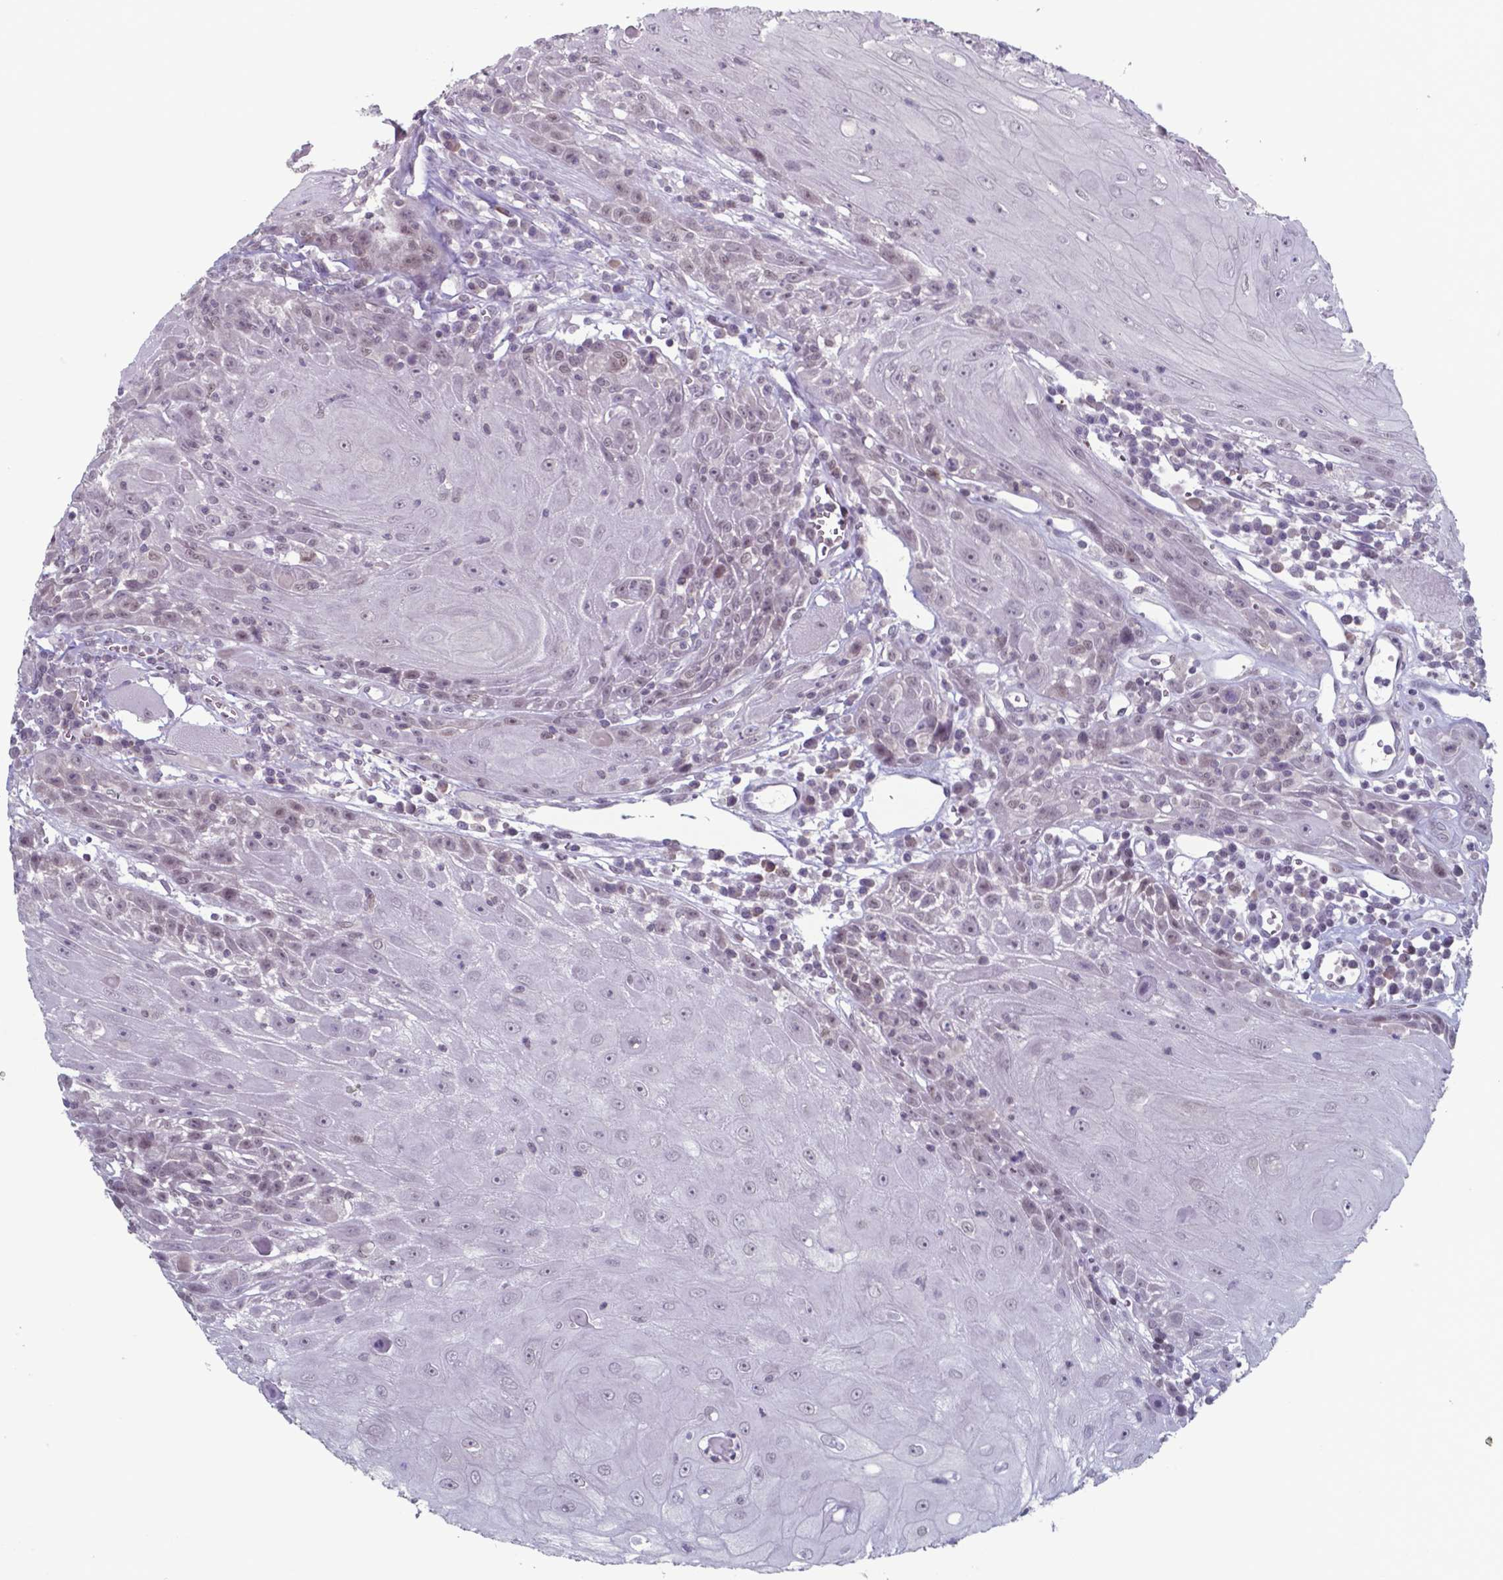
{"staining": {"intensity": "weak", "quantity": "<25%", "location": "nuclear"}, "tissue": "head and neck cancer", "cell_type": "Tumor cells", "image_type": "cancer", "snomed": [{"axis": "morphology", "description": "Normal tissue, NOS"}, {"axis": "morphology", "description": "Squamous cell carcinoma, NOS"}, {"axis": "topography", "description": "Oral tissue"}, {"axis": "topography", "description": "Head-Neck"}], "caption": "Micrograph shows no protein positivity in tumor cells of head and neck squamous cell carcinoma tissue.", "gene": "TDP2", "patient": {"sex": "male", "age": 52}}